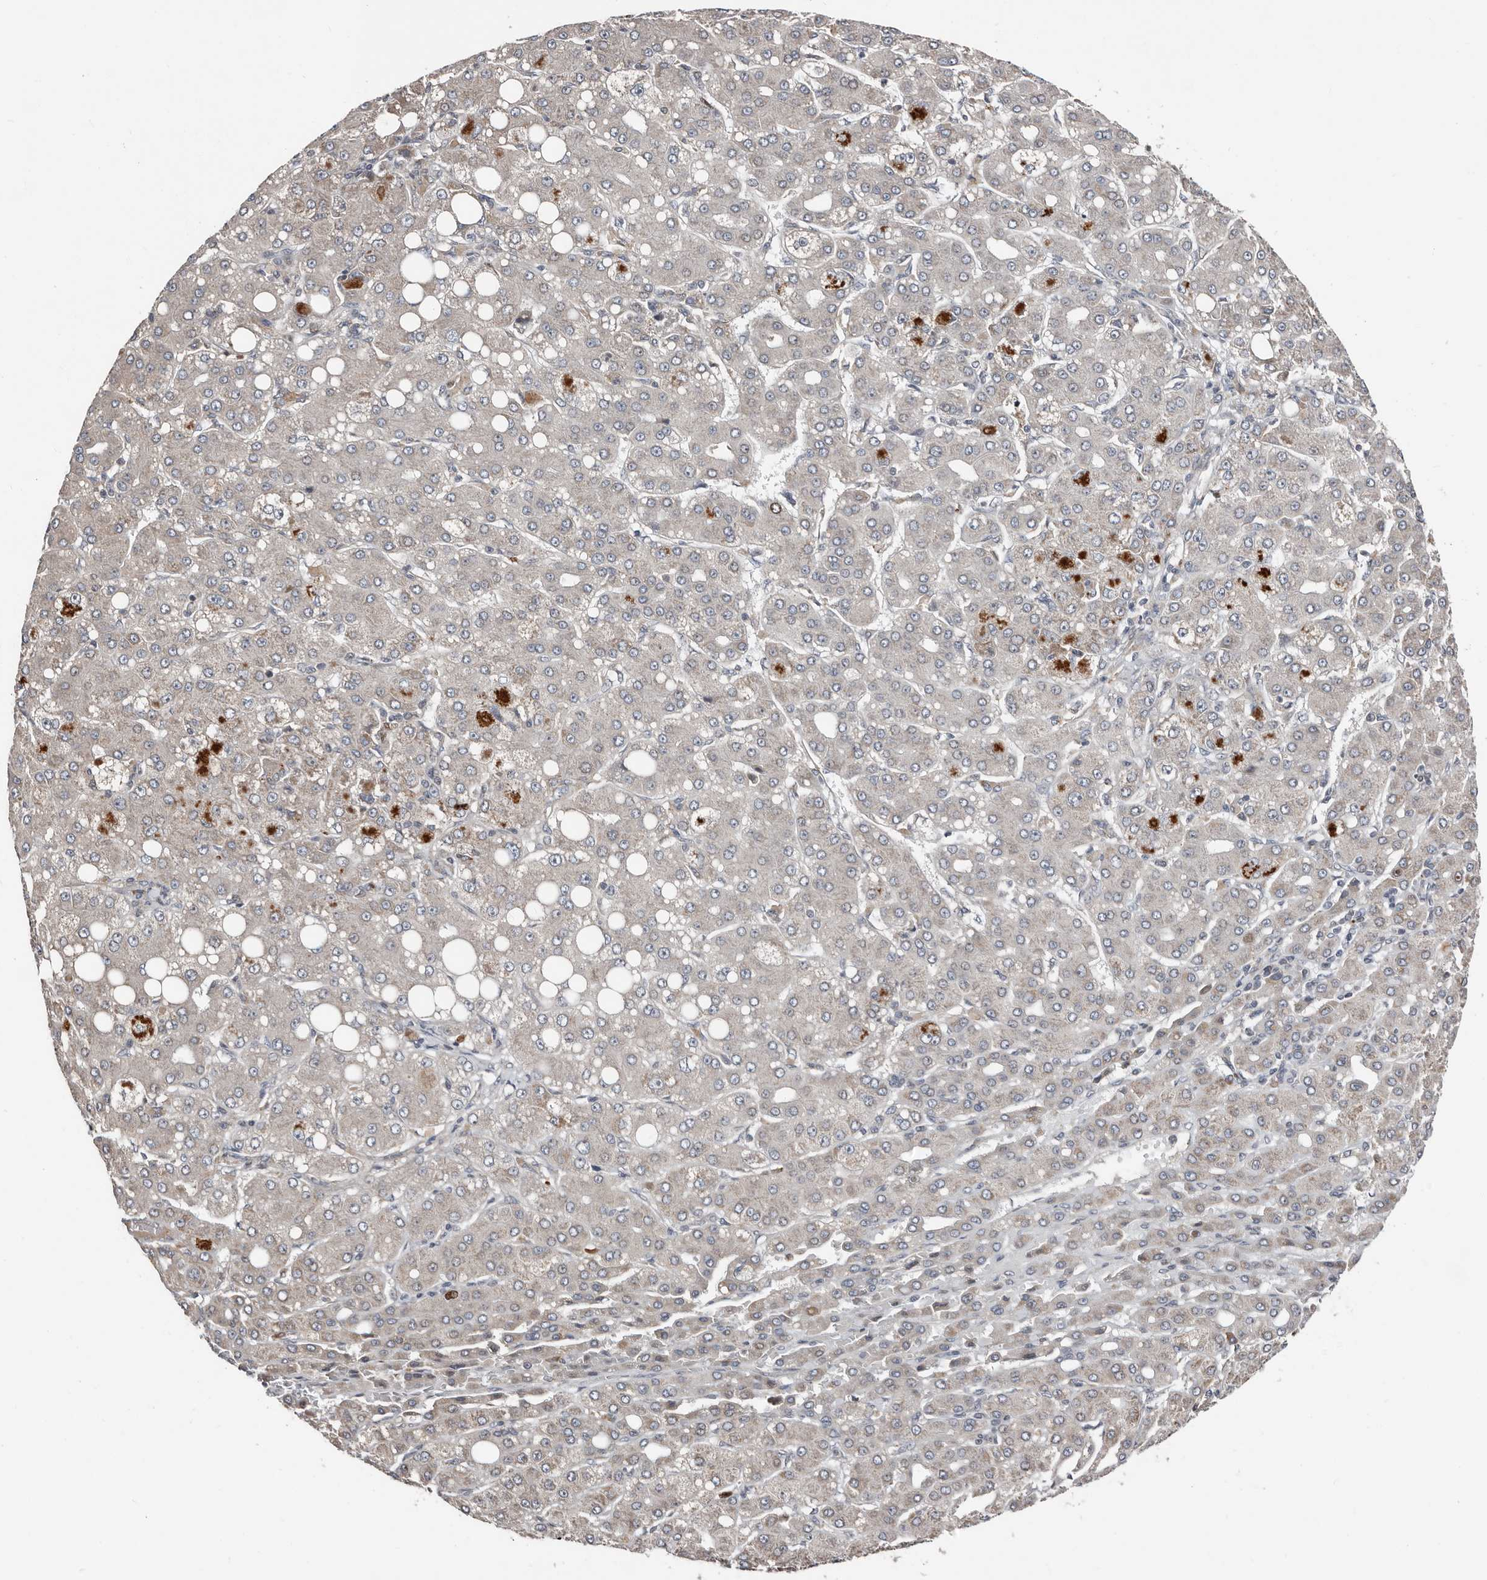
{"staining": {"intensity": "weak", "quantity": "25%-75%", "location": "cytoplasmic/membranous"}, "tissue": "liver cancer", "cell_type": "Tumor cells", "image_type": "cancer", "snomed": [{"axis": "morphology", "description": "Carcinoma, Hepatocellular, NOS"}, {"axis": "topography", "description": "Liver"}], "caption": "Weak cytoplasmic/membranous protein staining is appreciated in about 25%-75% of tumor cells in liver cancer (hepatocellular carcinoma).", "gene": "SMYD4", "patient": {"sex": "male", "age": 65}}